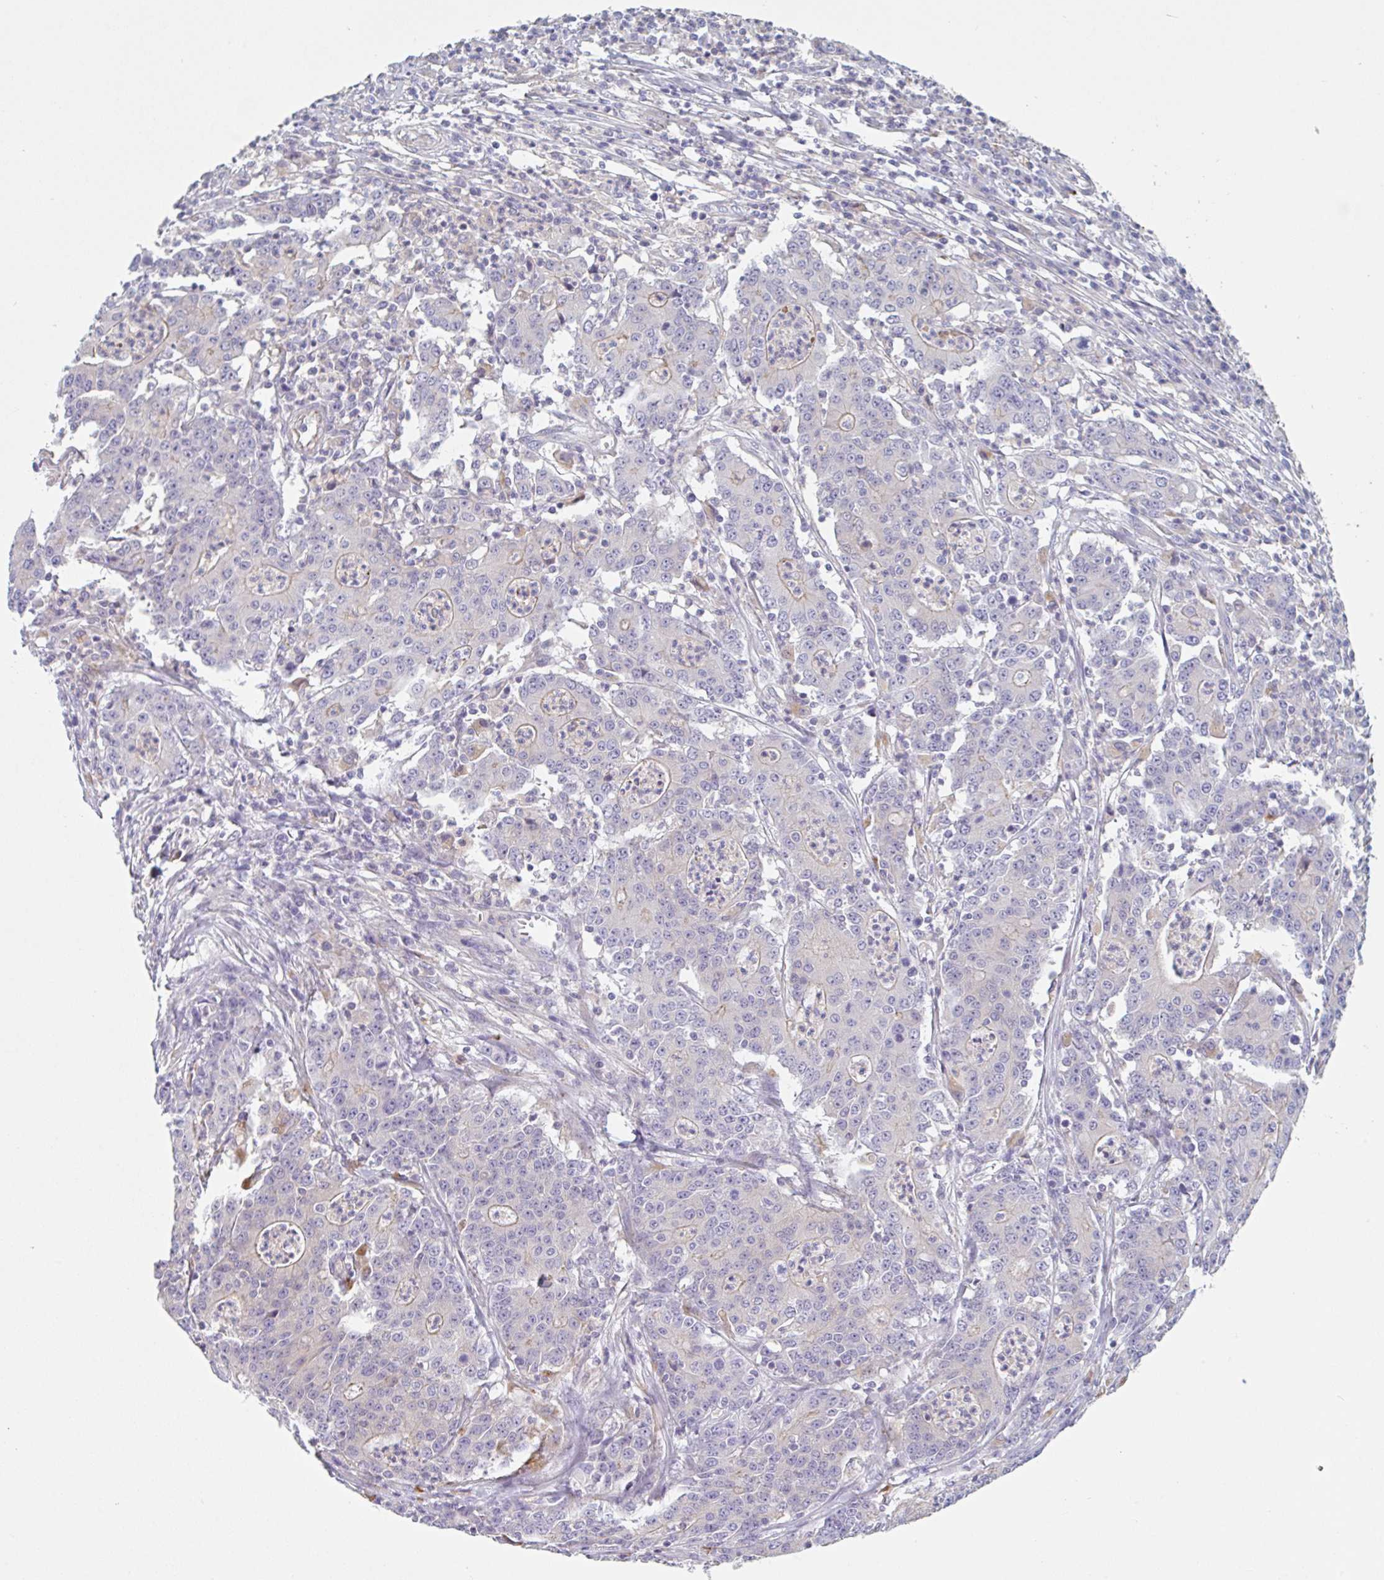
{"staining": {"intensity": "negative", "quantity": "none", "location": "none"}, "tissue": "colorectal cancer", "cell_type": "Tumor cells", "image_type": "cancer", "snomed": [{"axis": "morphology", "description": "Adenocarcinoma, NOS"}, {"axis": "topography", "description": "Colon"}], "caption": "This is an immunohistochemistry (IHC) histopathology image of colorectal cancer (adenocarcinoma). There is no positivity in tumor cells.", "gene": "LENG9", "patient": {"sex": "male", "age": 83}}